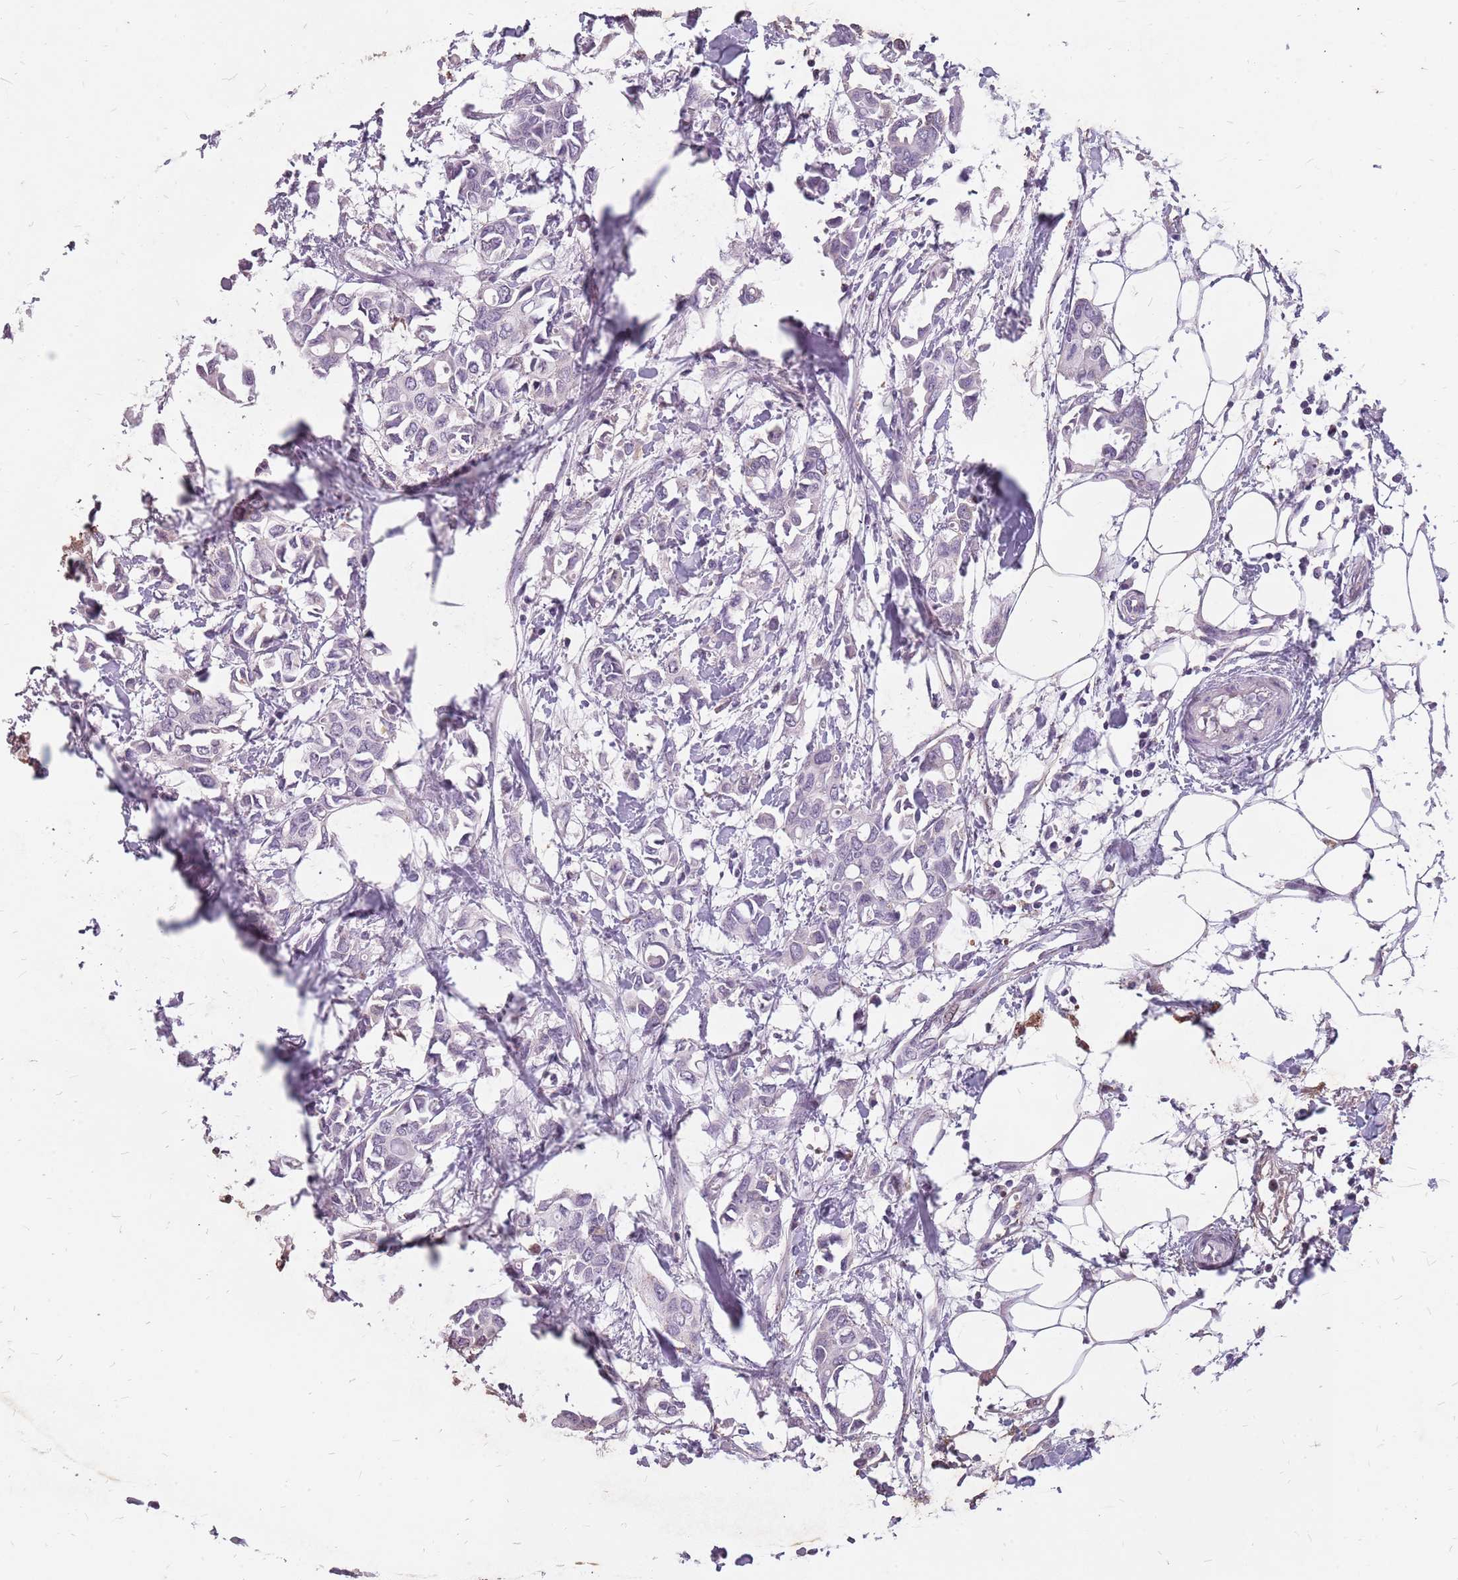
{"staining": {"intensity": "negative", "quantity": "none", "location": "none"}, "tissue": "breast cancer", "cell_type": "Tumor cells", "image_type": "cancer", "snomed": [{"axis": "morphology", "description": "Duct carcinoma"}, {"axis": "topography", "description": "Breast"}], "caption": "DAB (3,3'-diaminobenzidine) immunohistochemical staining of breast infiltrating ductal carcinoma displays no significant positivity in tumor cells.", "gene": "NEK6", "patient": {"sex": "female", "age": 41}}